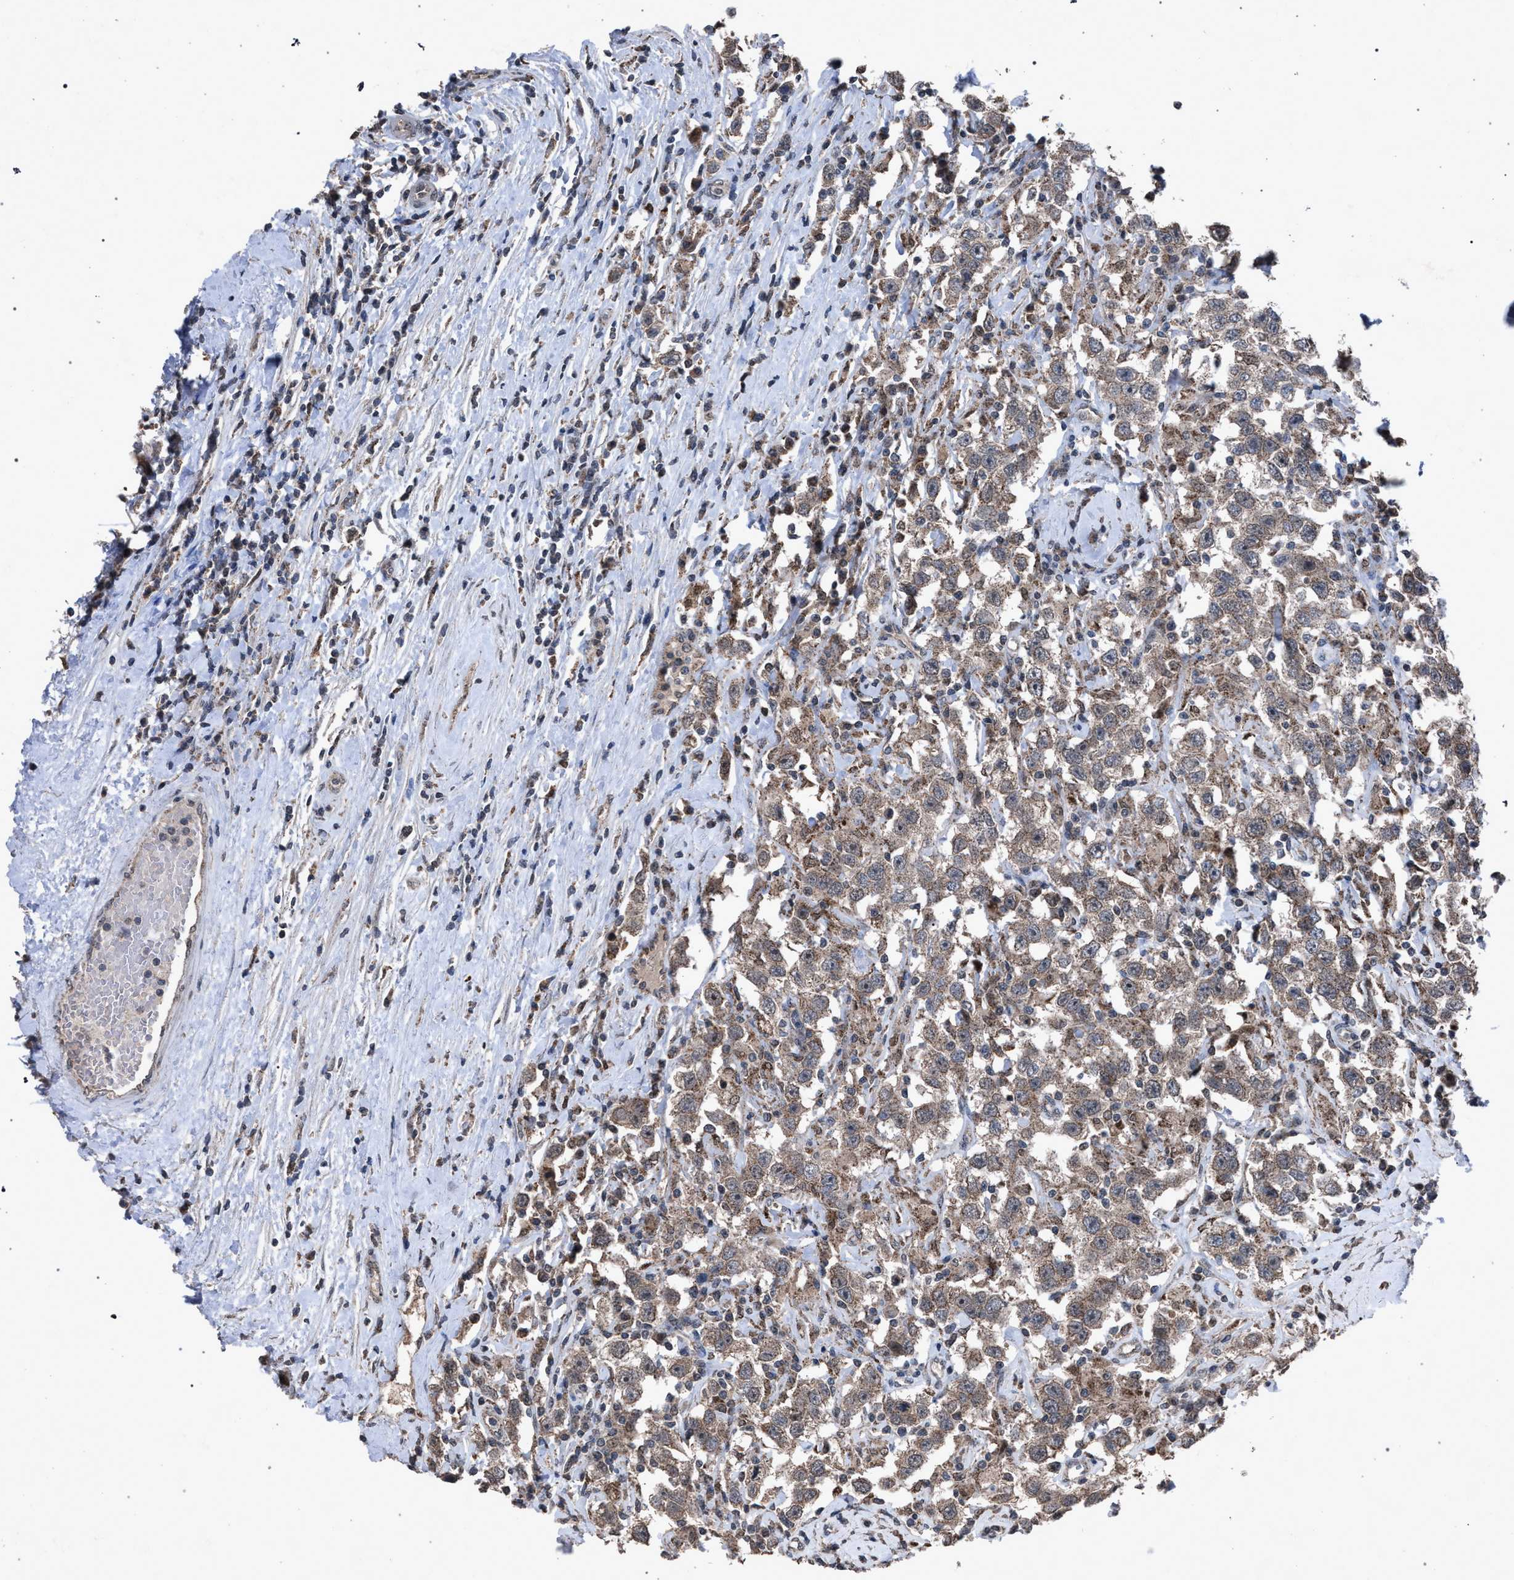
{"staining": {"intensity": "weak", "quantity": ">75%", "location": "cytoplasmic/membranous"}, "tissue": "testis cancer", "cell_type": "Tumor cells", "image_type": "cancer", "snomed": [{"axis": "morphology", "description": "Seminoma, NOS"}, {"axis": "topography", "description": "Testis"}], "caption": "Brown immunohistochemical staining in human testis cancer exhibits weak cytoplasmic/membranous expression in approximately >75% of tumor cells.", "gene": "HSD17B4", "patient": {"sex": "male", "age": 41}}